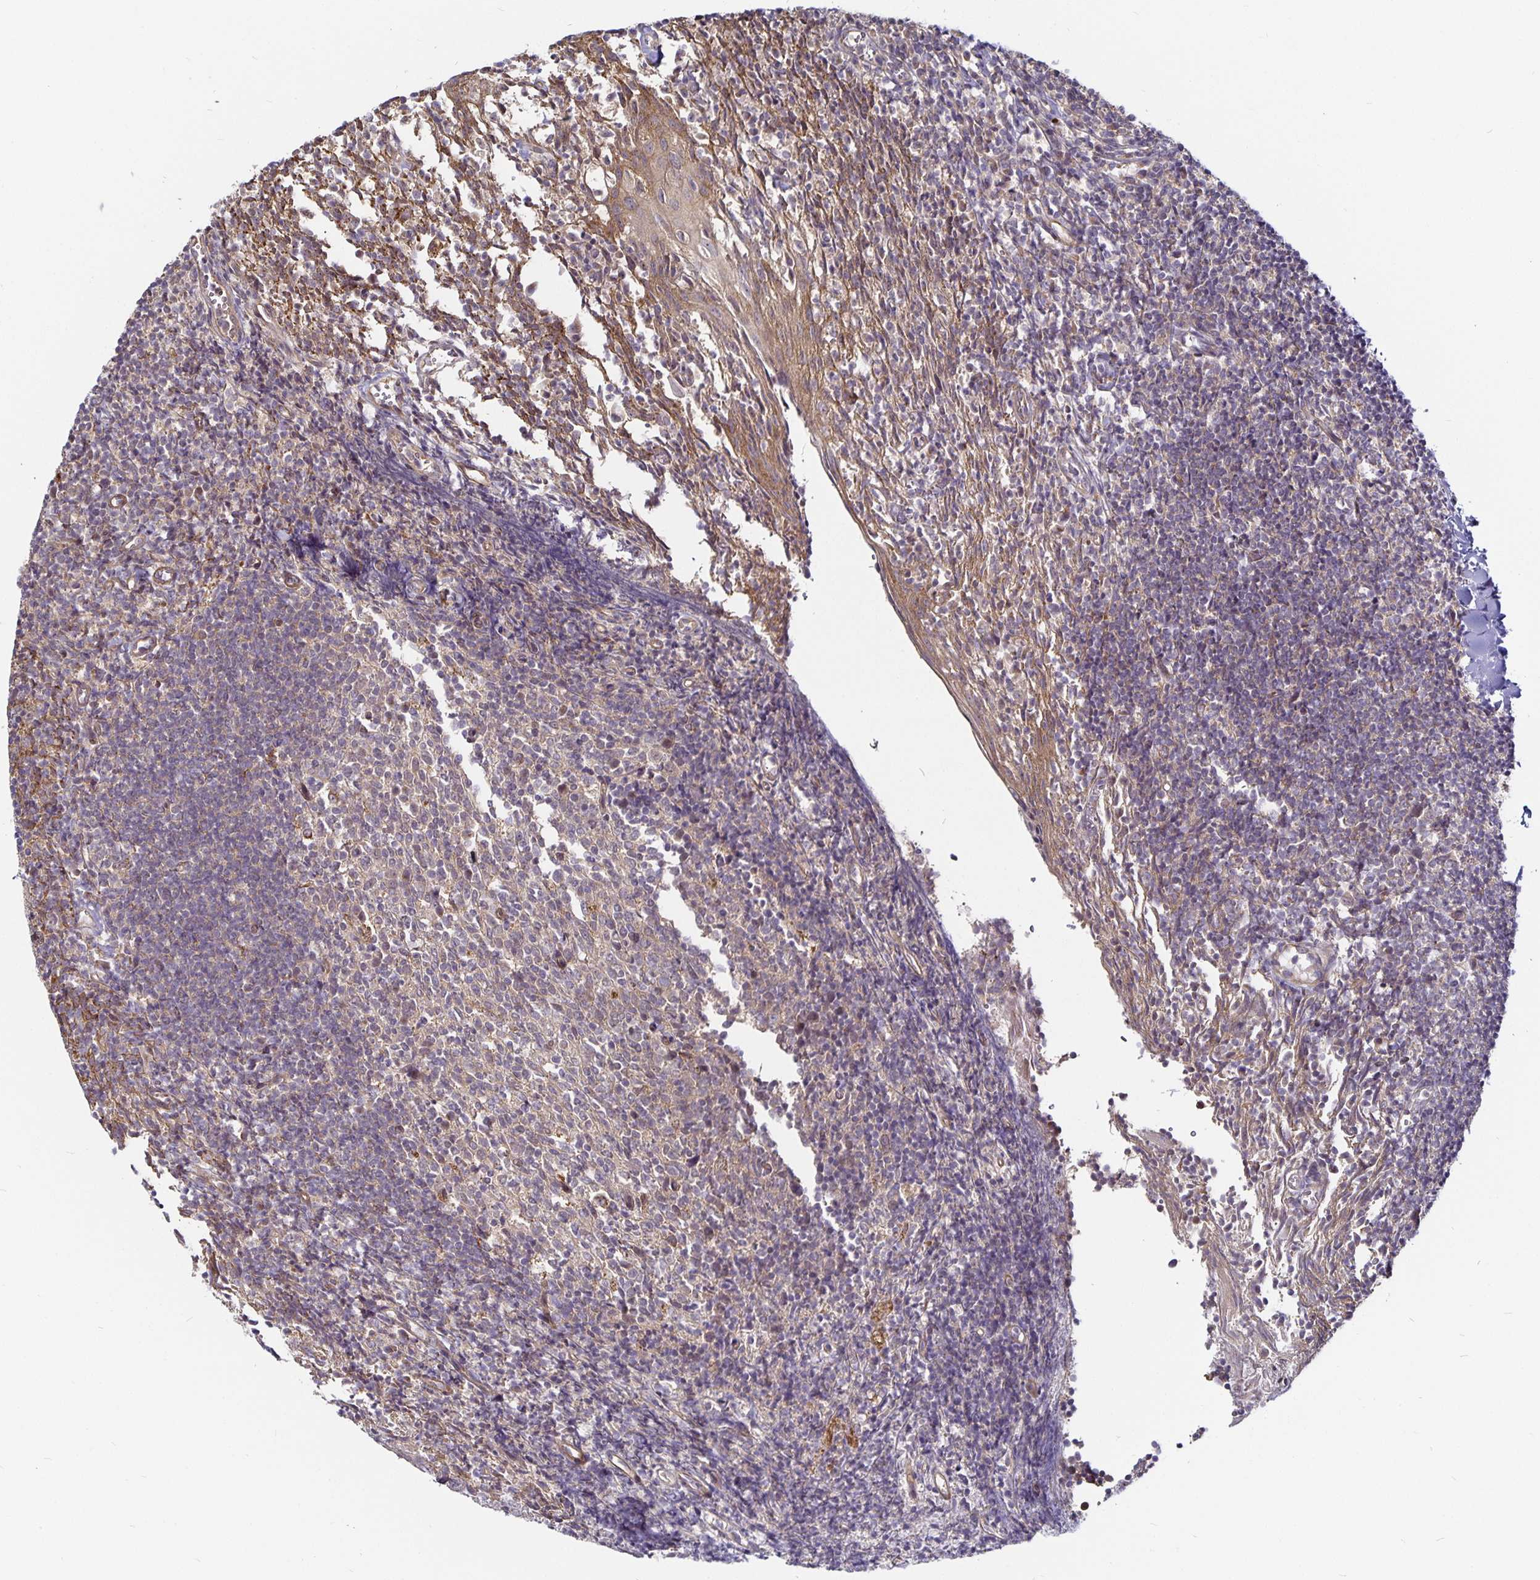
{"staining": {"intensity": "moderate", "quantity": "25%-75%", "location": "cytoplasmic/membranous"}, "tissue": "tonsil", "cell_type": "Germinal center cells", "image_type": "normal", "snomed": [{"axis": "morphology", "description": "Normal tissue, NOS"}, {"axis": "topography", "description": "Tonsil"}], "caption": "The micrograph exhibits a brown stain indicating the presence of a protein in the cytoplasmic/membranous of germinal center cells in tonsil. Immunohistochemistry (ihc) stains the protein of interest in brown and the nuclei are stained blue.", "gene": "CYP27A1", "patient": {"sex": "female", "age": 10}}